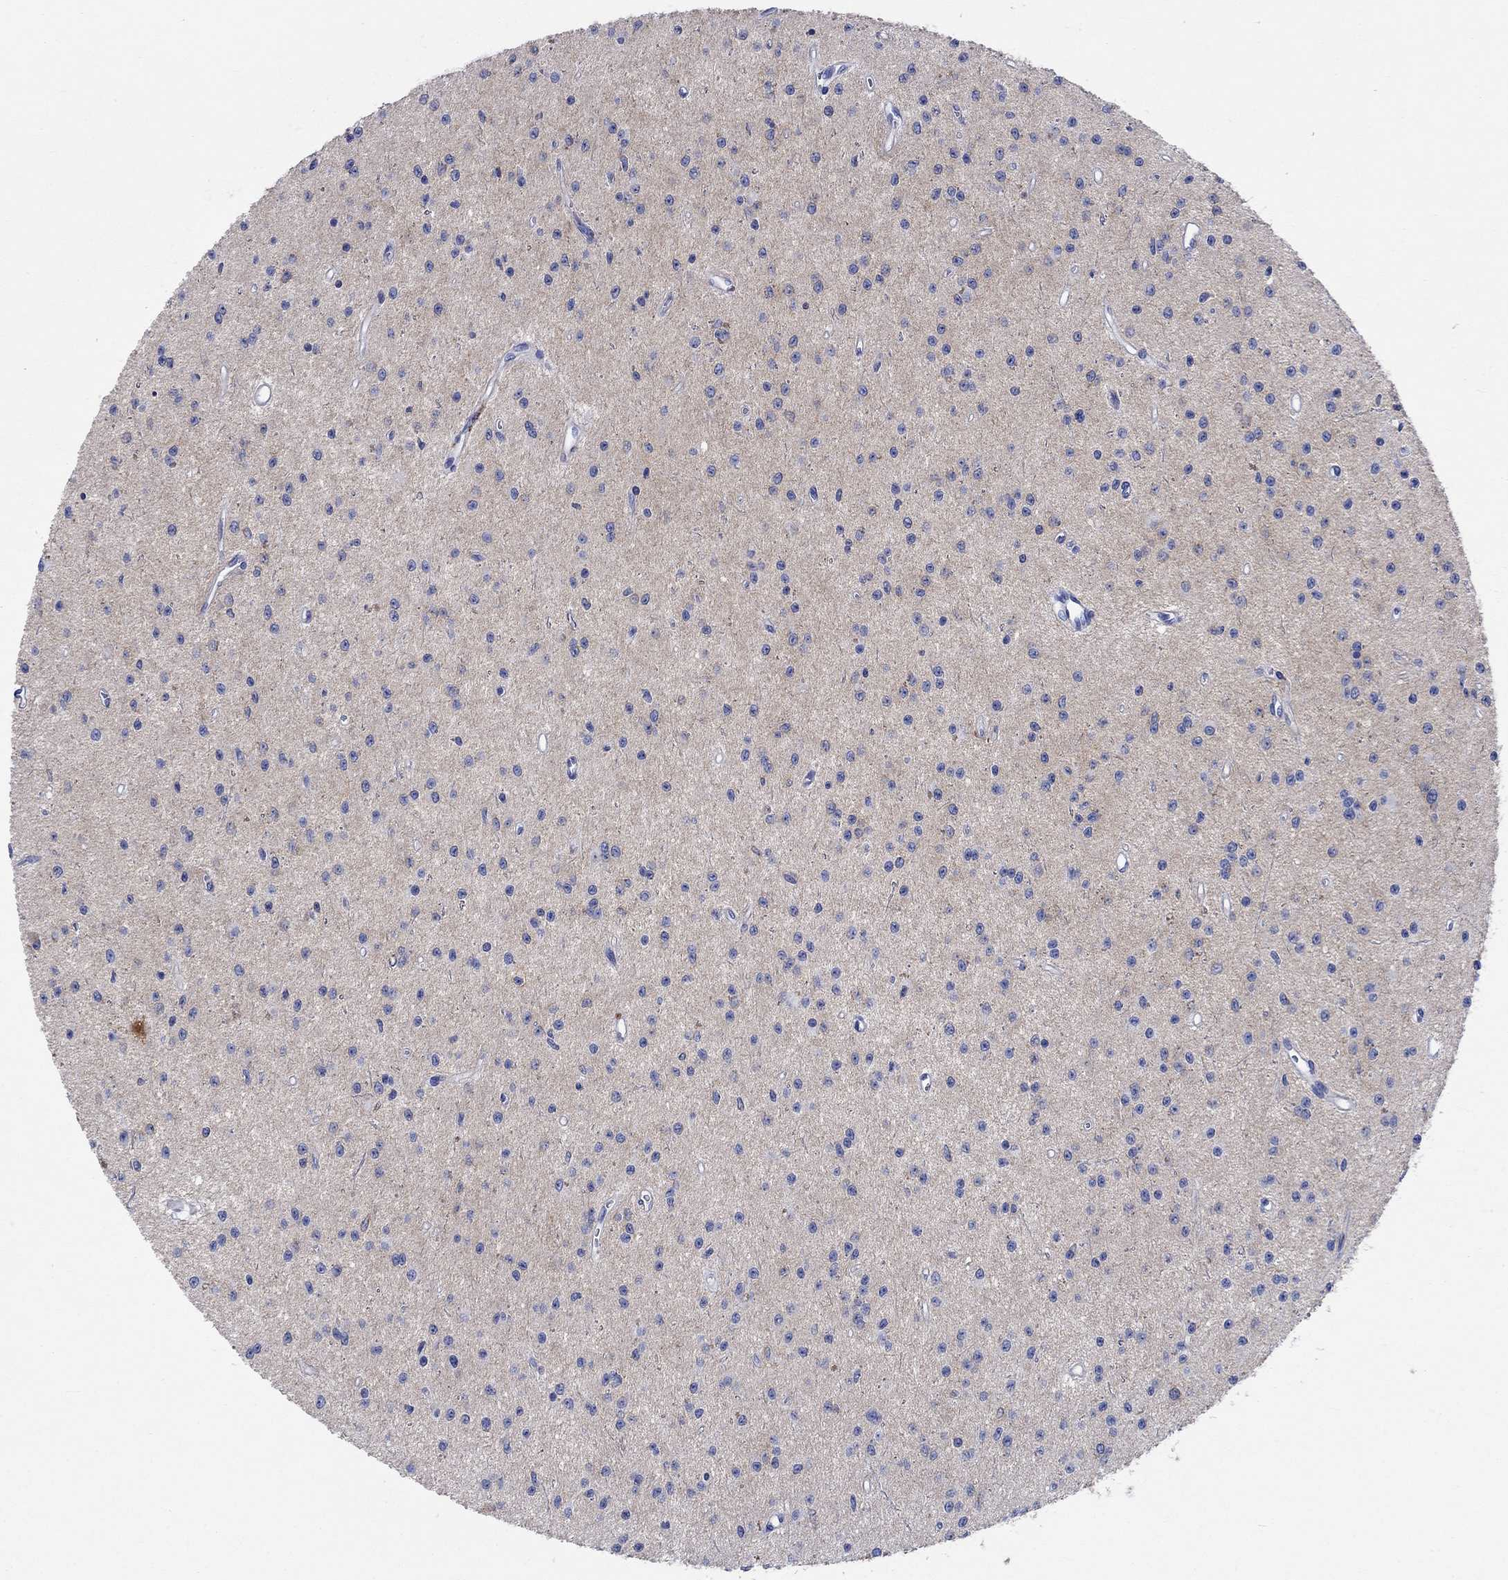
{"staining": {"intensity": "negative", "quantity": "none", "location": "none"}, "tissue": "glioma", "cell_type": "Tumor cells", "image_type": "cancer", "snomed": [{"axis": "morphology", "description": "Glioma, malignant, Low grade"}, {"axis": "topography", "description": "Brain"}], "caption": "A micrograph of human glioma is negative for staining in tumor cells.", "gene": "SHISA4", "patient": {"sex": "female", "age": 45}}